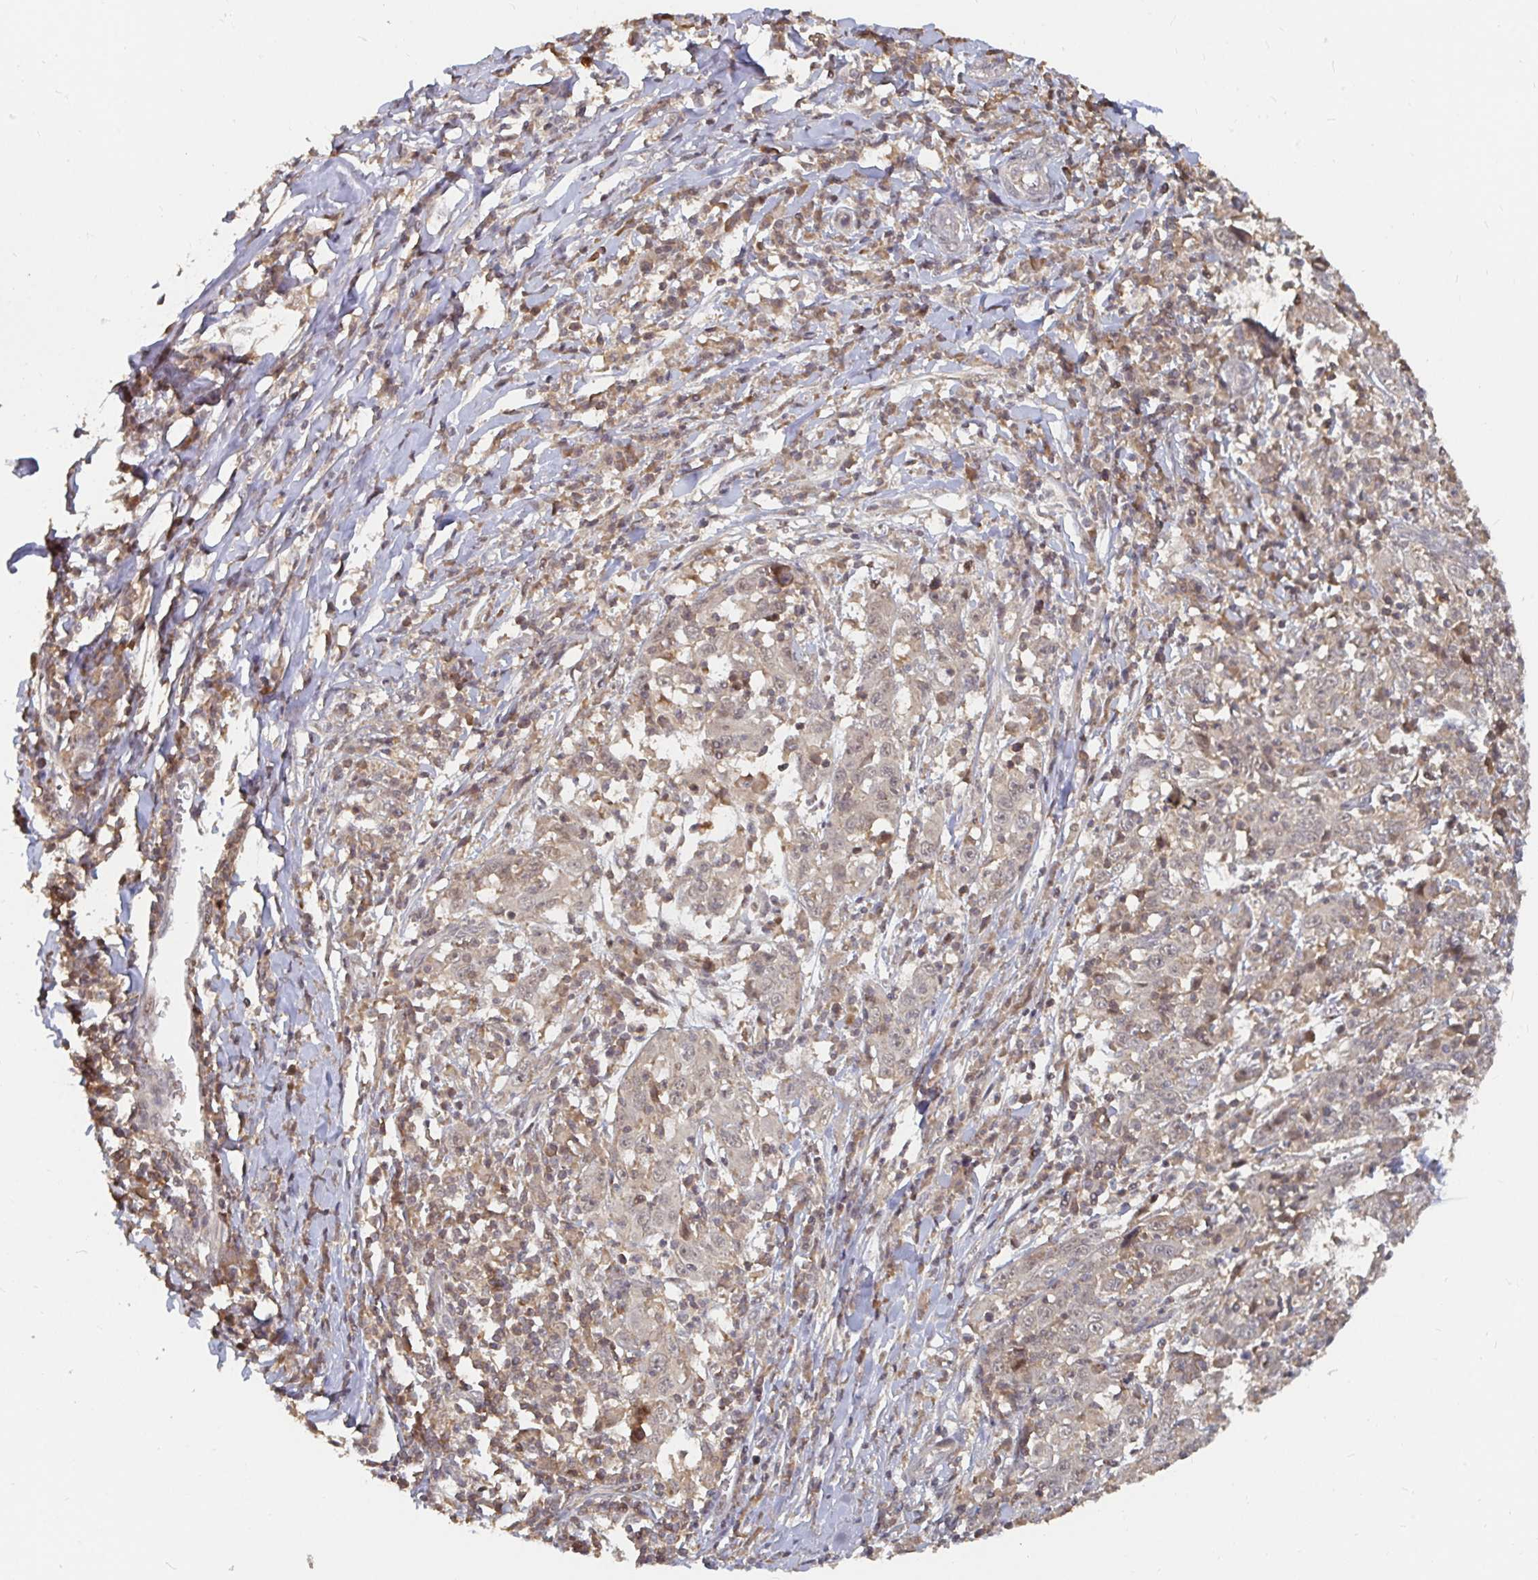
{"staining": {"intensity": "weak", "quantity": "25%-75%", "location": "cytoplasmic/membranous"}, "tissue": "cervical cancer", "cell_type": "Tumor cells", "image_type": "cancer", "snomed": [{"axis": "morphology", "description": "Squamous cell carcinoma, NOS"}, {"axis": "topography", "description": "Cervix"}], "caption": "Cervical cancer (squamous cell carcinoma) was stained to show a protein in brown. There is low levels of weak cytoplasmic/membranous positivity in approximately 25%-75% of tumor cells.", "gene": "LRP5", "patient": {"sex": "female", "age": 46}}